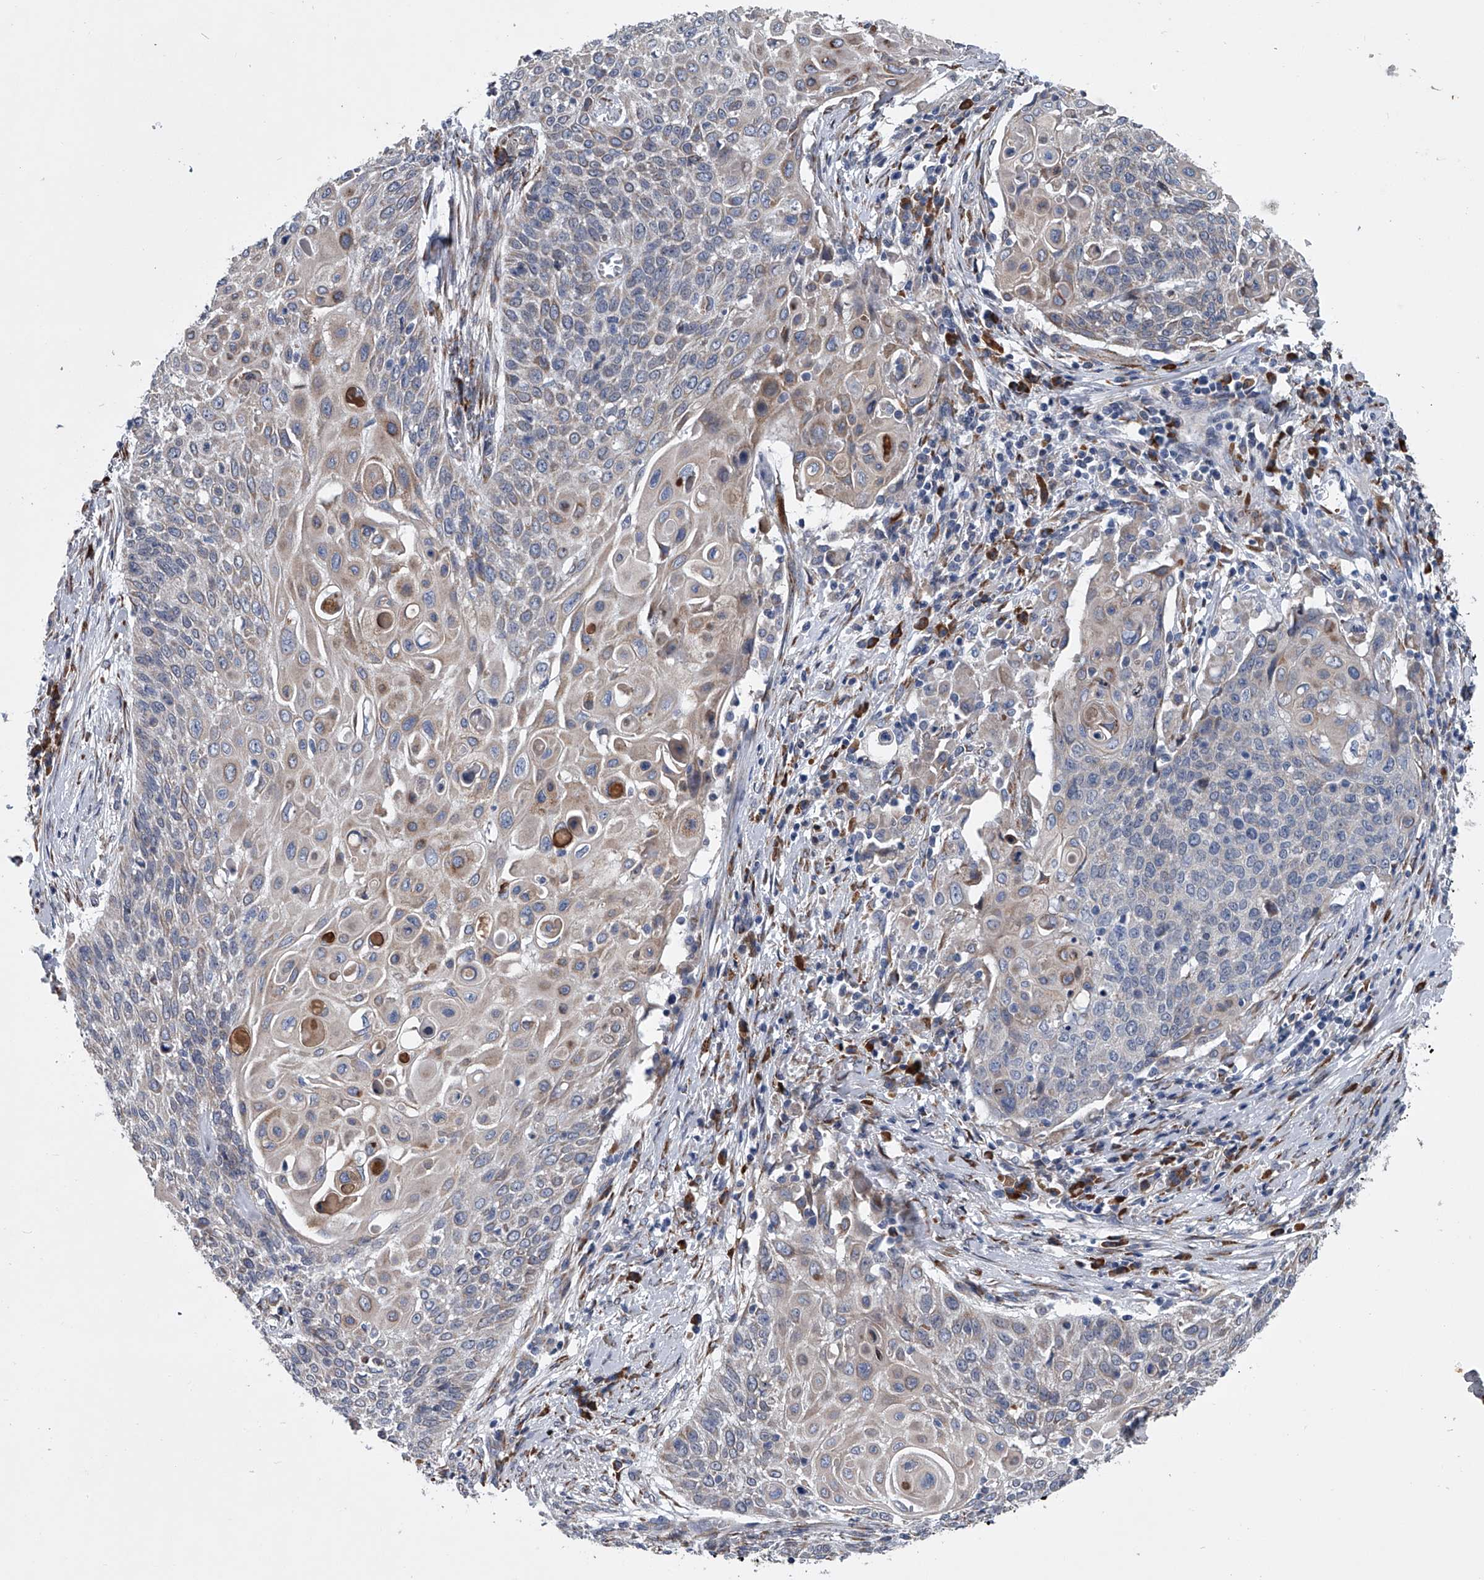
{"staining": {"intensity": "weak", "quantity": "<25%", "location": "cytoplasmic/membranous"}, "tissue": "cervical cancer", "cell_type": "Tumor cells", "image_type": "cancer", "snomed": [{"axis": "morphology", "description": "Squamous cell carcinoma, NOS"}, {"axis": "topography", "description": "Cervix"}], "caption": "Histopathology image shows no protein positivity in tumor cells of cervical squamous cell carcinoma tissue. The staining is performed using DAB (3,3'-diaminobenzidine) brown chromogen with nuclei counter-stained in using hematoxylin.", "gene": "ABCG1", "patient": {"sex": "female", "age": 39}}